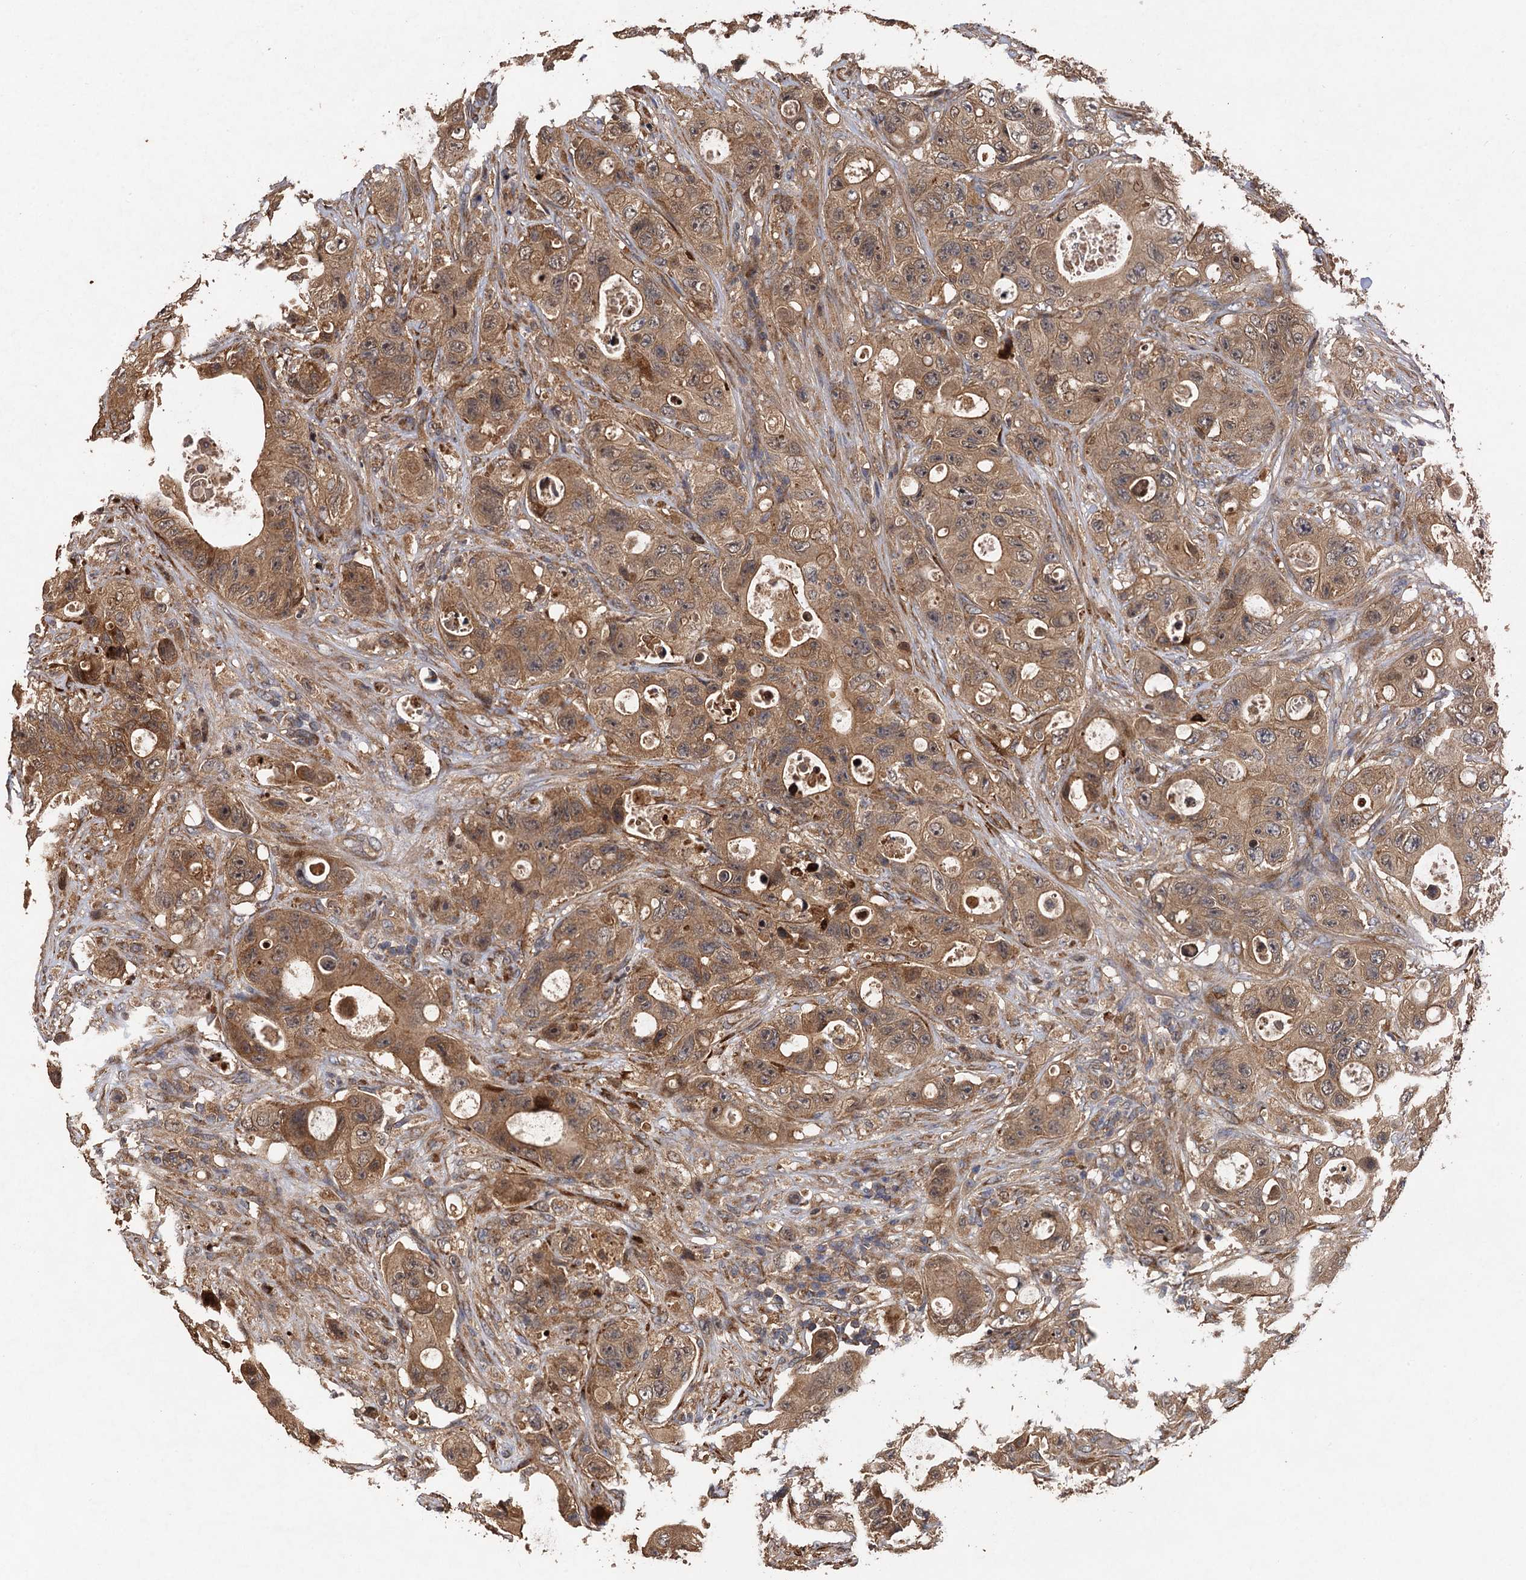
{"staining": {"intensity": "moderate", "quantity": ">75%", "location": "cytoplasmic/membranous"}, "tissue": "colorectal cancer", "cell_type": "Tumor cells", "image_type": "cancer", "snomed": [{"axis": "morphology", "description": "Adenocarcinoma, NOS"}, {"axis": "topography", "description": "Colon"}], "caption": "The immunohistochemical stain shows moderate cytoplasmic/membranous positivity in tumor cells of colorectal adenocarcinoma tissue.", "gene": "TMEM39B", "patient": {"sex": "female", "age": 46}}